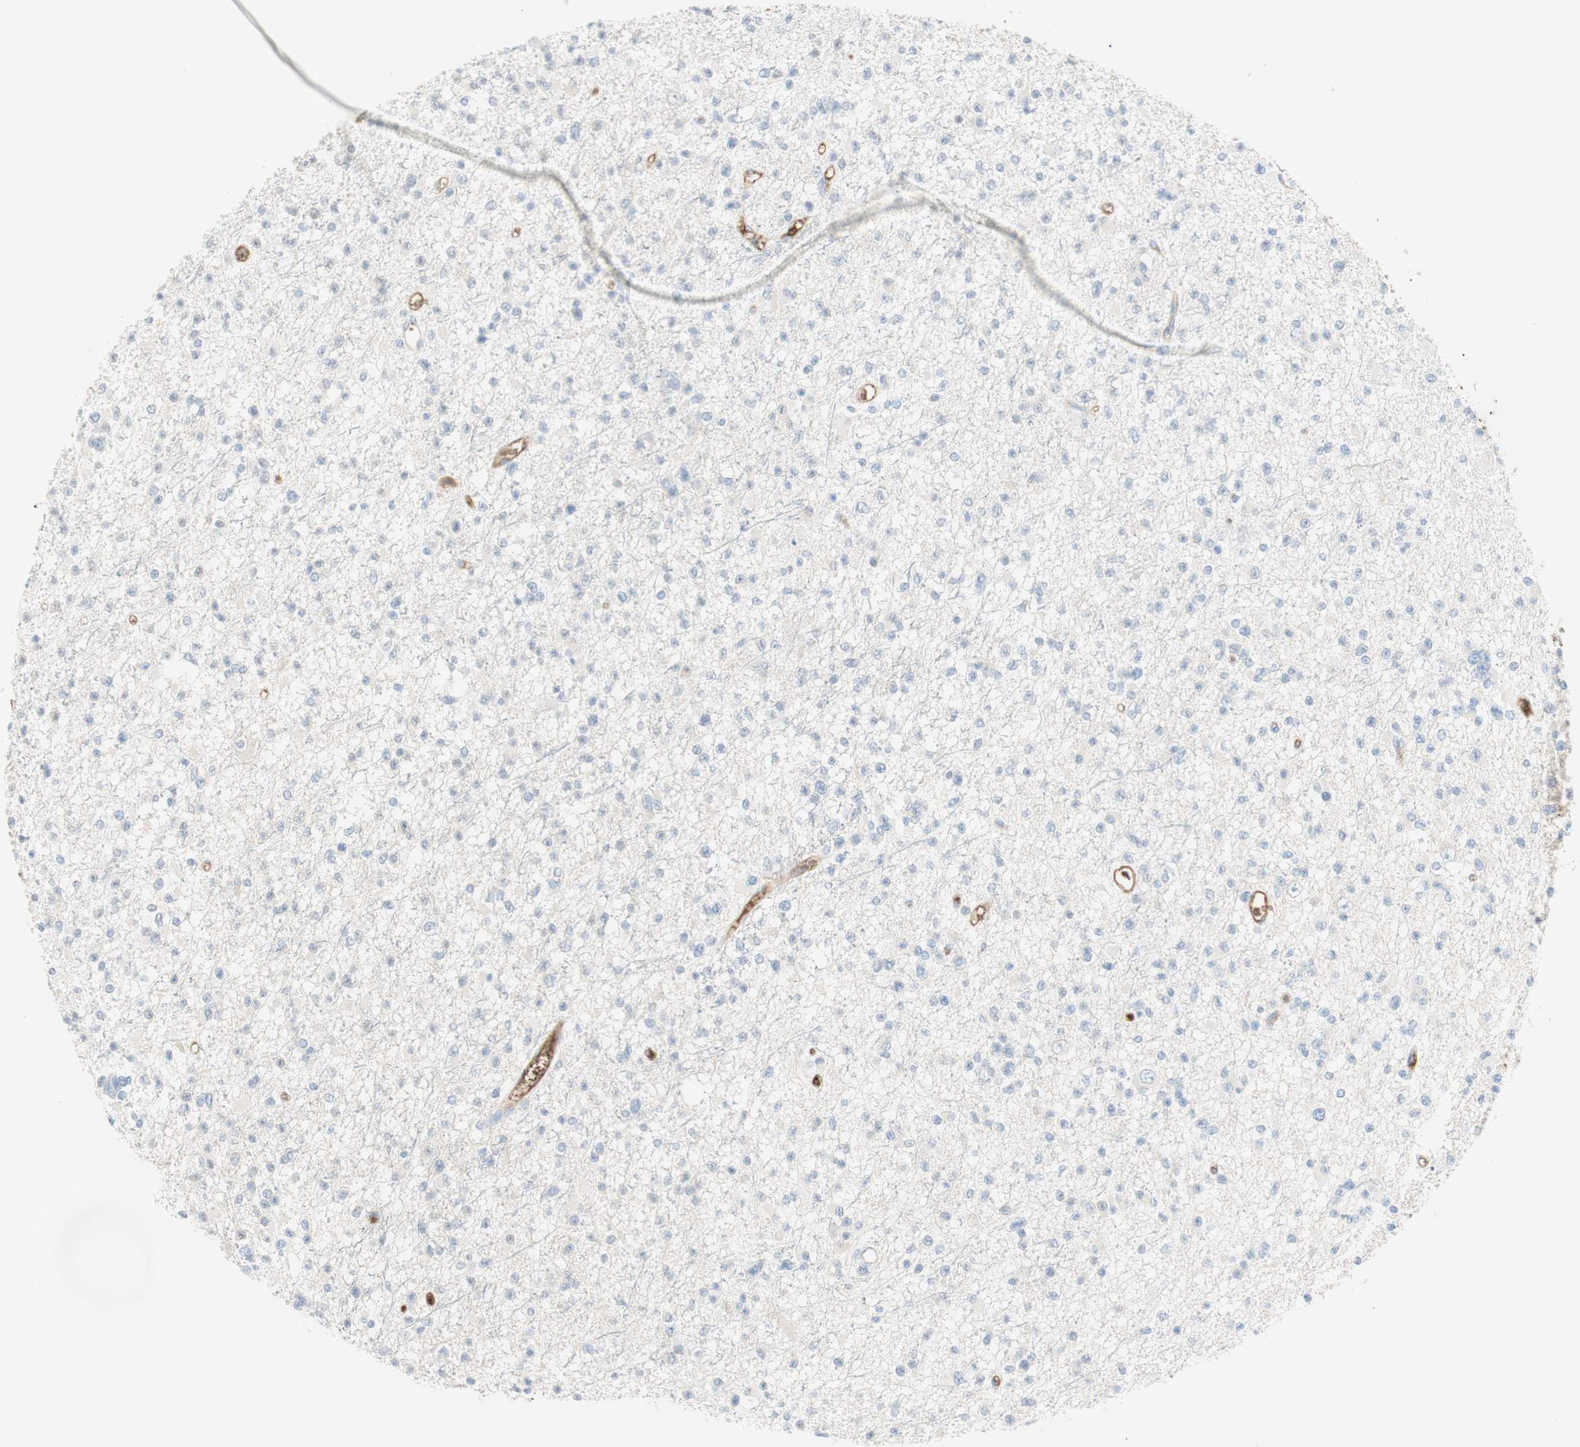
{"staining": {"intensity": "negative", "quantity": "none", "location": "none"}, "tissue": "glioma", "cell_type": "Tumor cells", "image_type": "cancer", "snomed": [{"axis": "morphology", "description": "Glioma, malignant, Low grade"}, {"axis": "topography", "description": "Brain"}], "caption": "Photomicrograph shows no protein expression in tumor cells of glioma tissue.", "gene": "KNG1", "patient": {"sex": "female", "age": 22}}